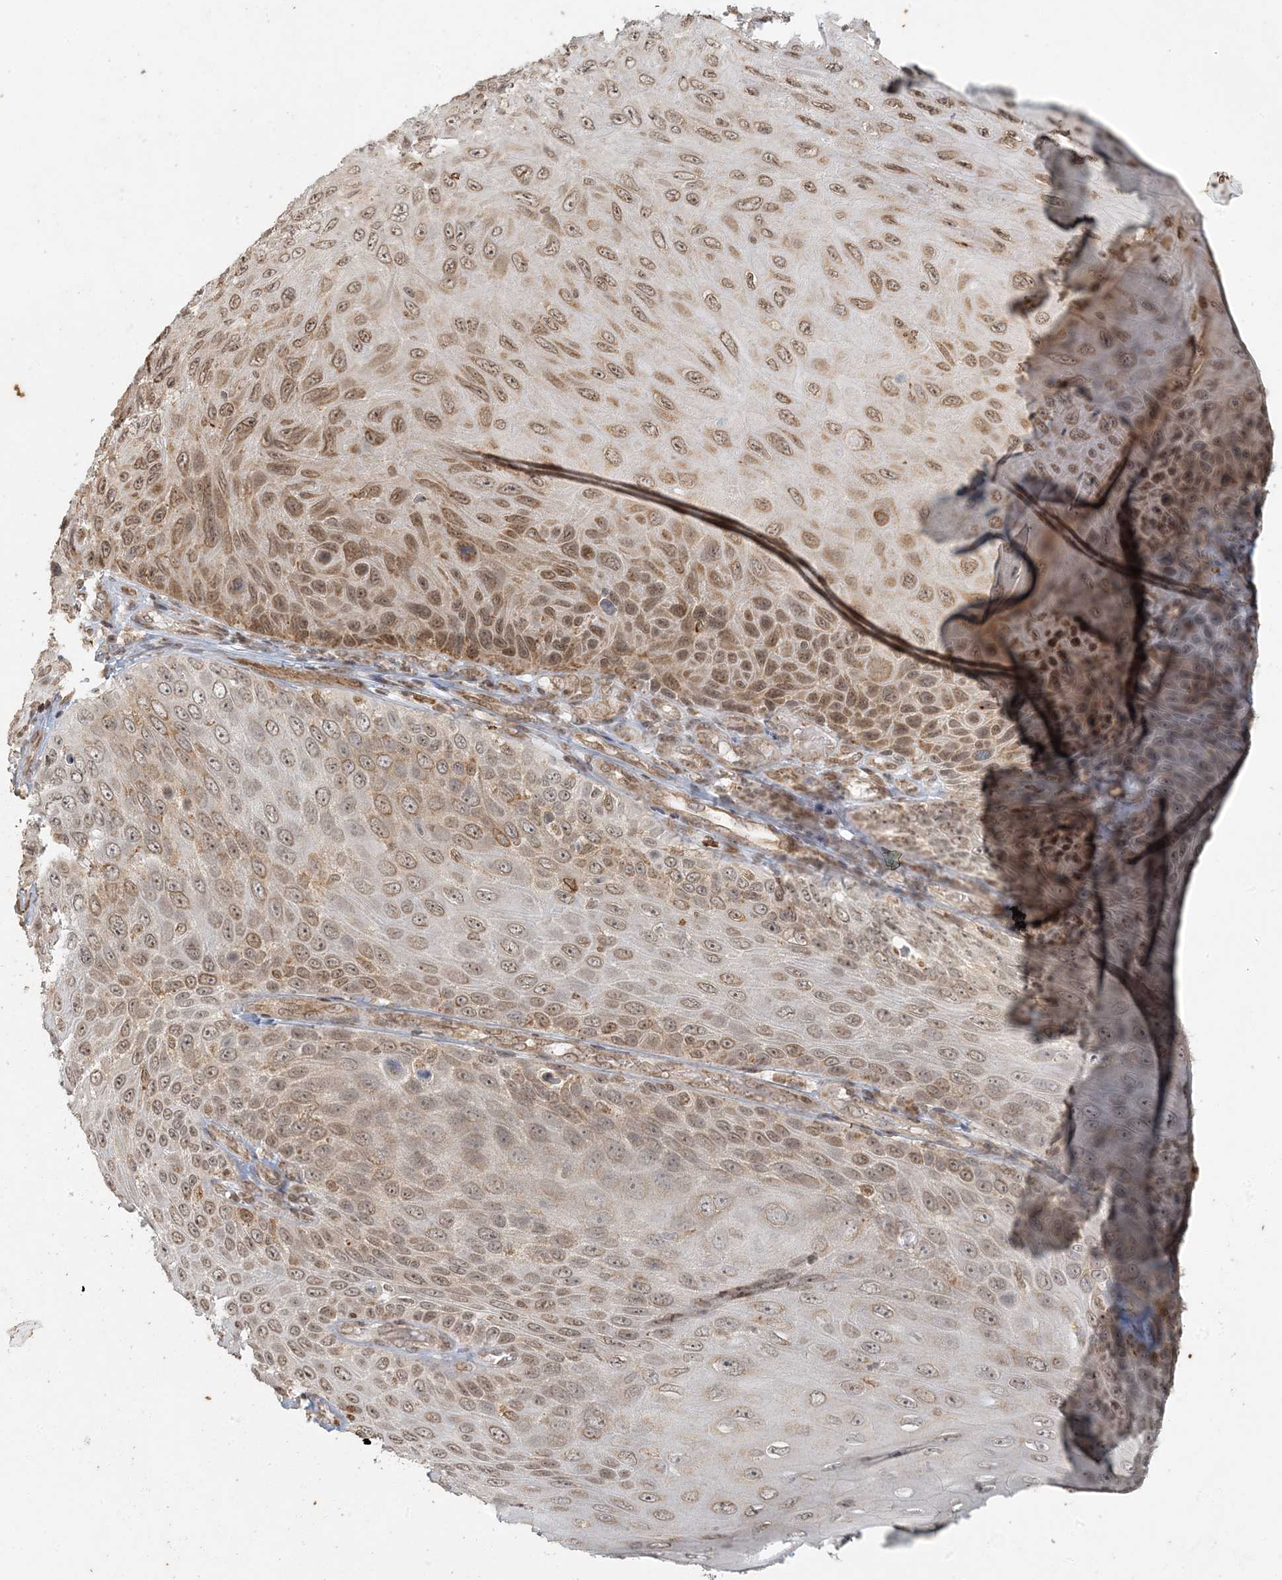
{"staining": {"intensity": "moderate", "quantity": ">75%", "location": "cytoplasmic/membranous,nuclear"}, "tissue": "skin cancer", "cell_type": "Tumor cells", "image_type": "cancer", "snomed": [{"axis": "morphology", "description": "Squamous cell carcinoma, NOS"}, {"axis": "topography", "description": "Skin"}], "caption": "Protein expression by immunohistochemistry displays moderate cytoplasmic/membranous and nuclear staining in about >75% of tumor cells in squamous cell carcinoma (skin). The protein is stained brown, and the nuclei are stained in blue (DAB IHC with brightfield microscopy, high magnification).", "gene": "AK9", "patient": {"sex": "female", "age": 88}}